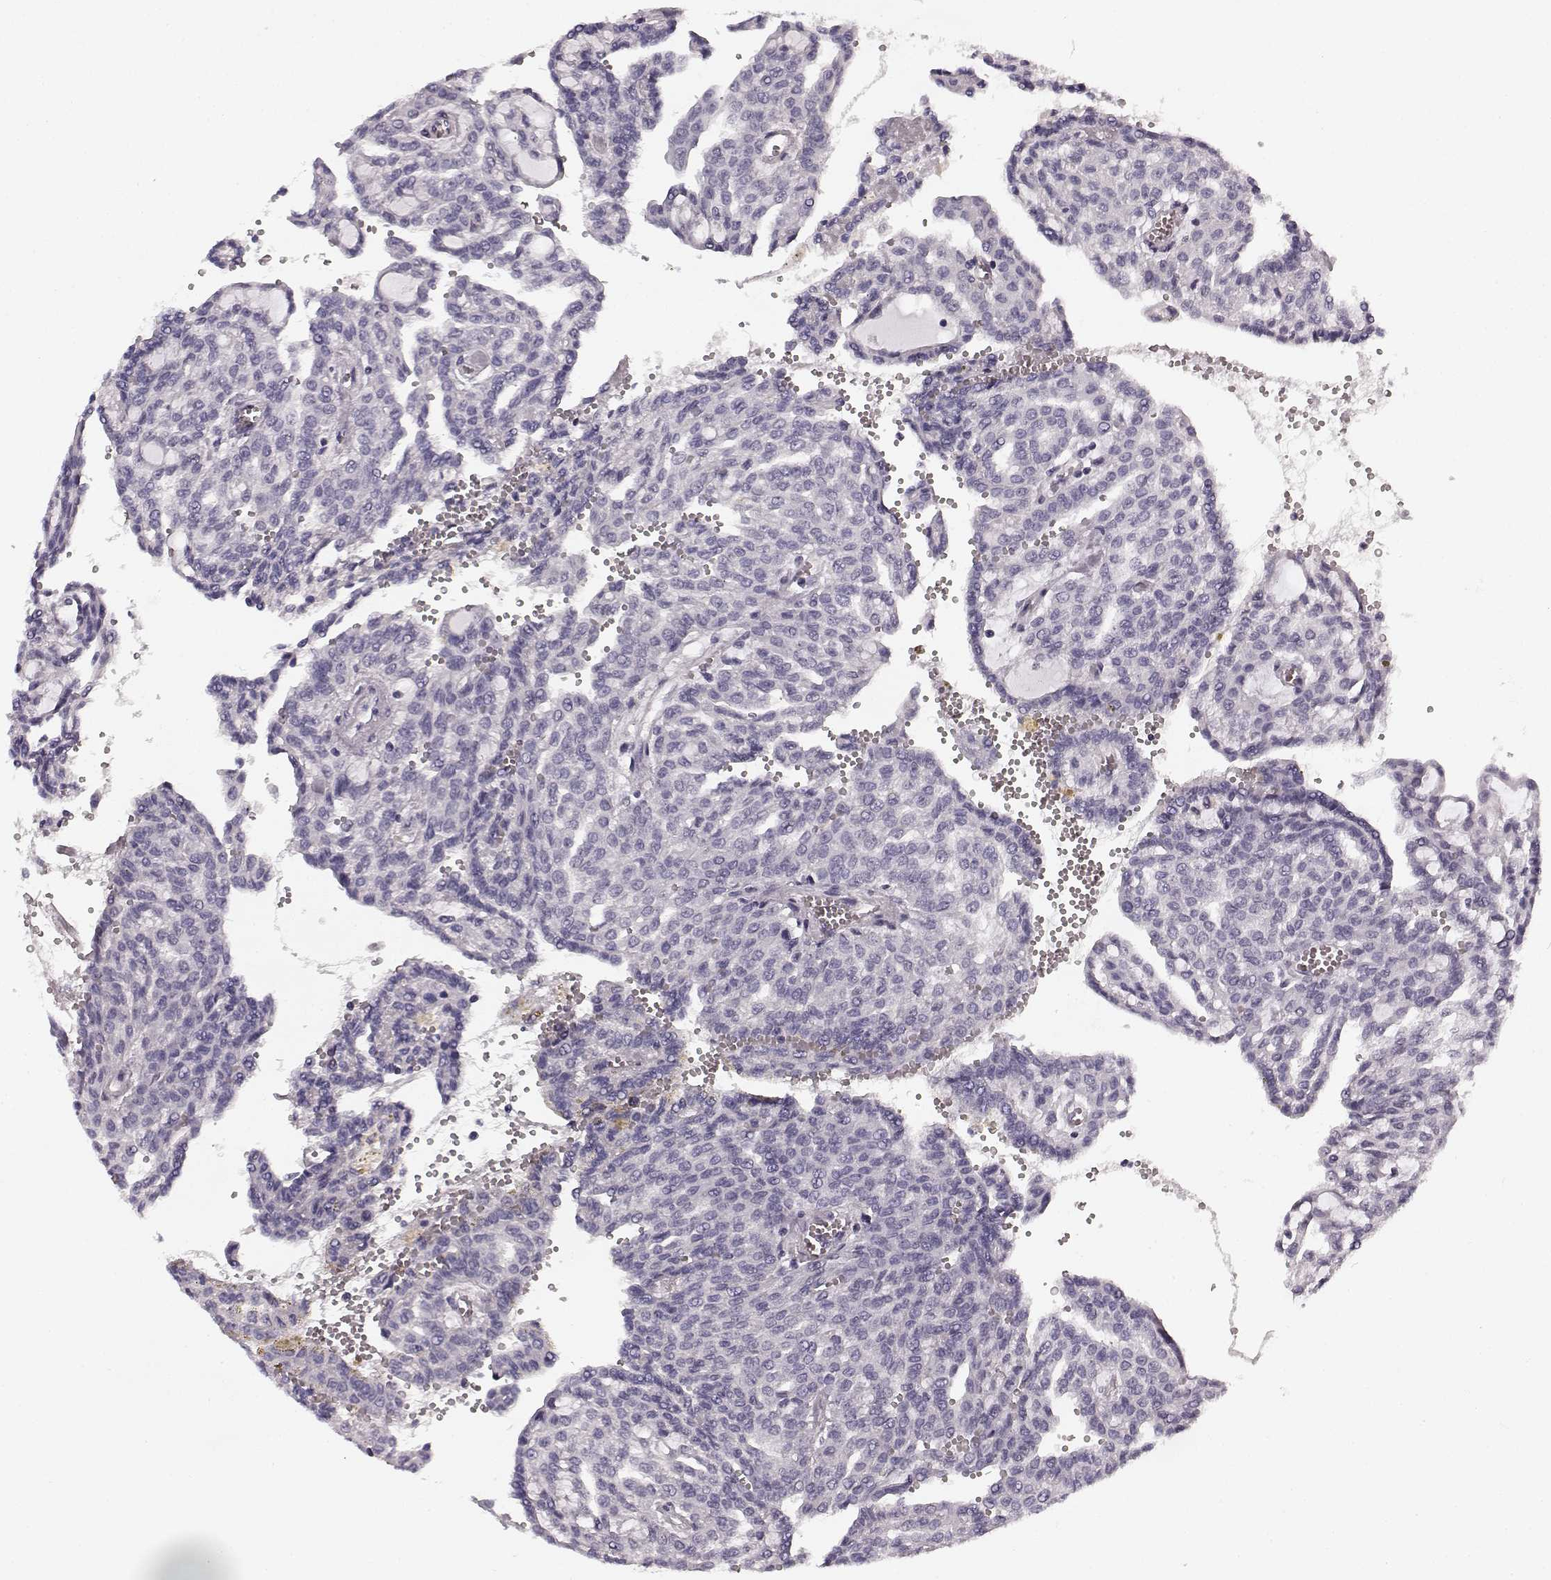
{"staining": {"intensity": "negative", "quantity": "none", "location": "none"}, "tissue": "renal cancer", "cell_type": "Tumor cells", "image_type": "cancer", "snomed": [{"axis": "morphology", "description": "Adenocarcinoma, NOS"}, {"axis": "topography", "description": "Kidney"}], "caption": "Immunohistochemical staining of human renal adenocarcinoma shows no significant staining in tumor cells.", "gene": "TMPRSS15", "patient": {"sex": "male", "age": 63}}